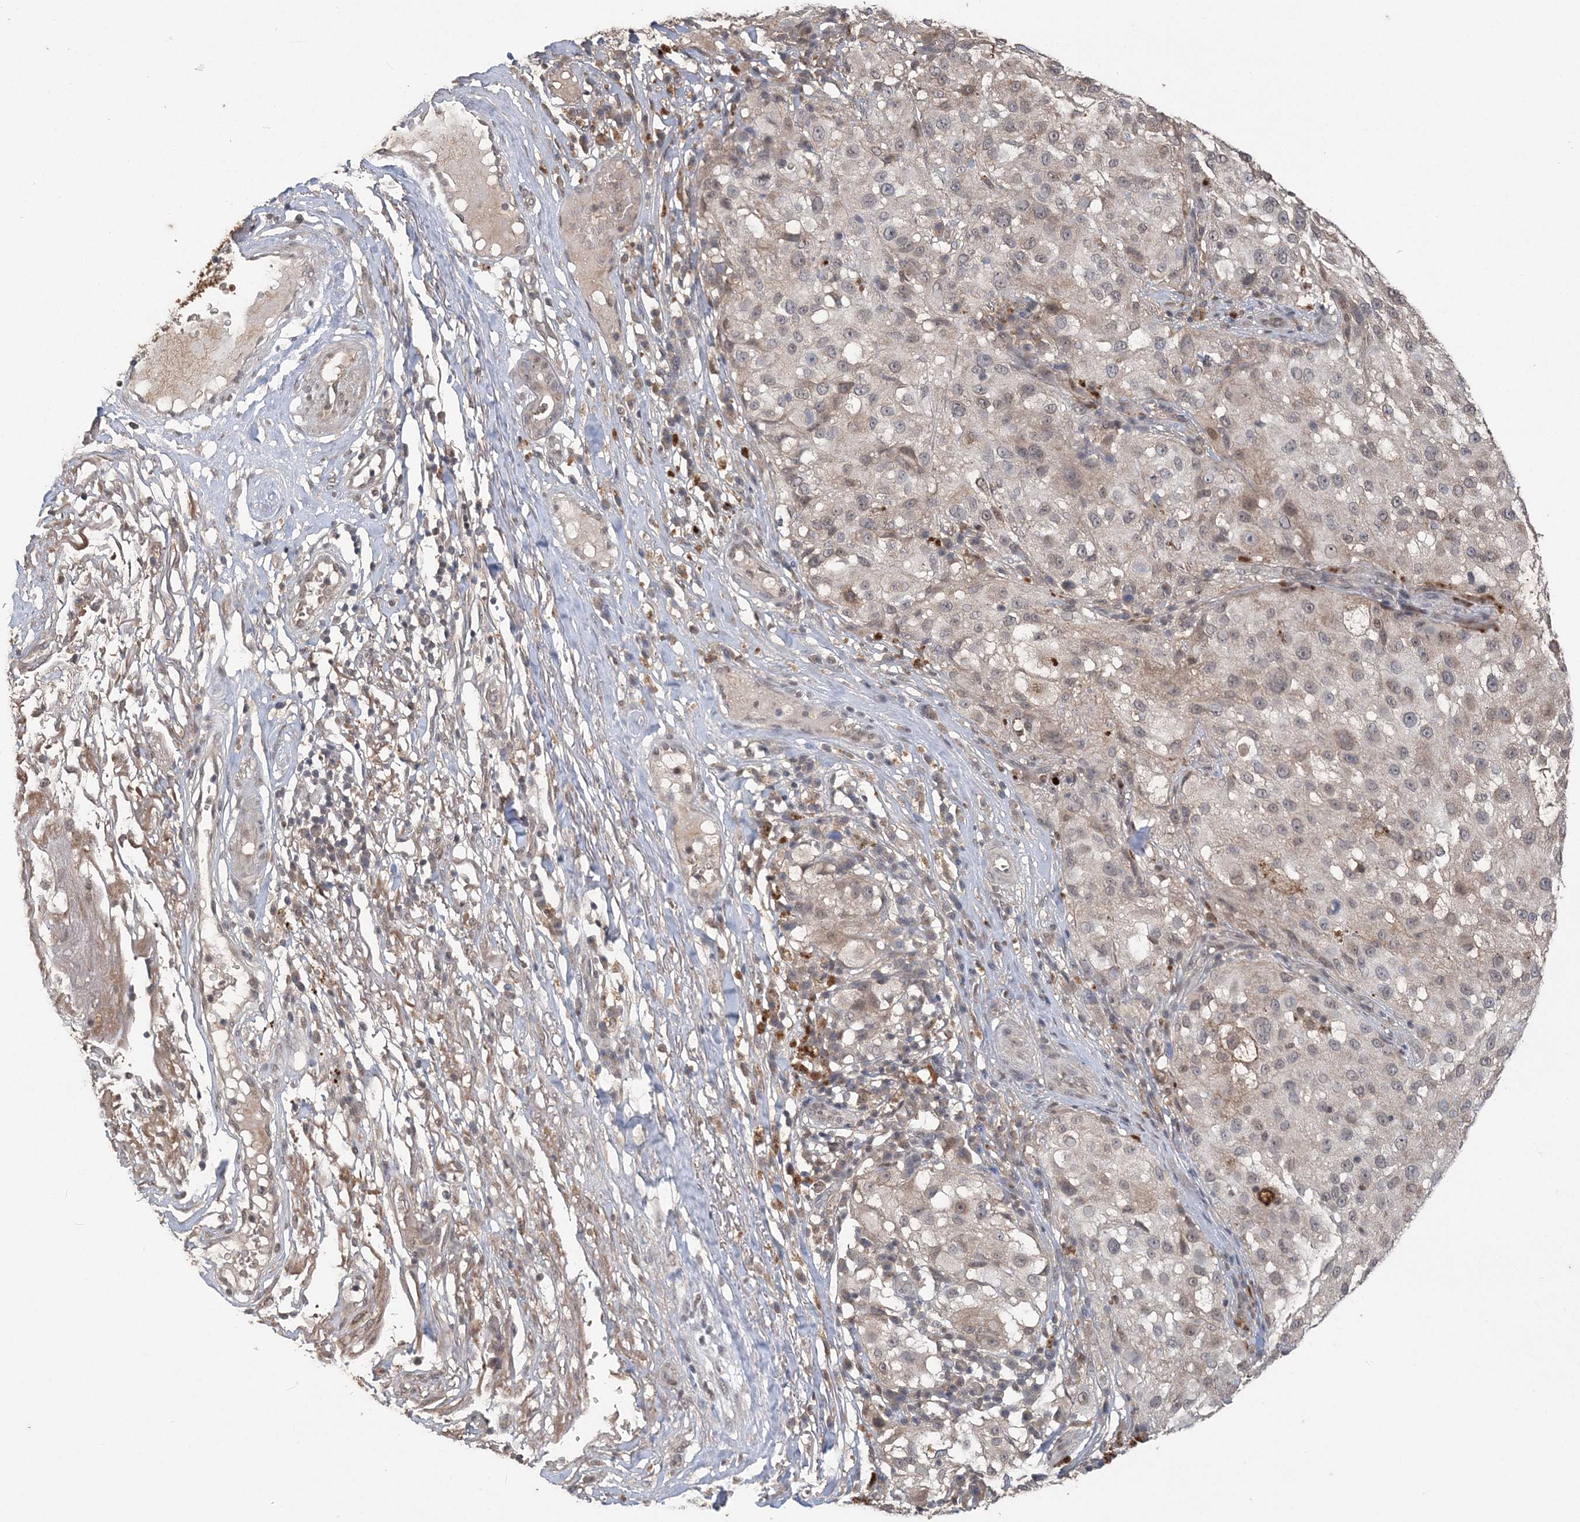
{"staining": {"intensity": "weak", "quantity": "25%-75%", "location": "cytoplasmic/membranous,nuclear"}, "tissue": "melanoma", "cell_type": "Tumor cells", "image_type": "cancer", "snomed": [{"axis": "morphology", "description": "Necrosis, NOS"}, {"axis": "morphology", "description": "Malignant melanoma, NOS"}, {"axis": "topography", "description": "Skin"}], "caption": "Tumor cells display weak cytoplasmic/membranous and nuclear staining in approximately 25%-75% of cells in melanoma. (DAB (3,3'-diaminobenzidine) IHC with brightfield microscopy, high magnification).", "gene": "ZBTB7A", "patient": {"sex": "female", "age": 87}}